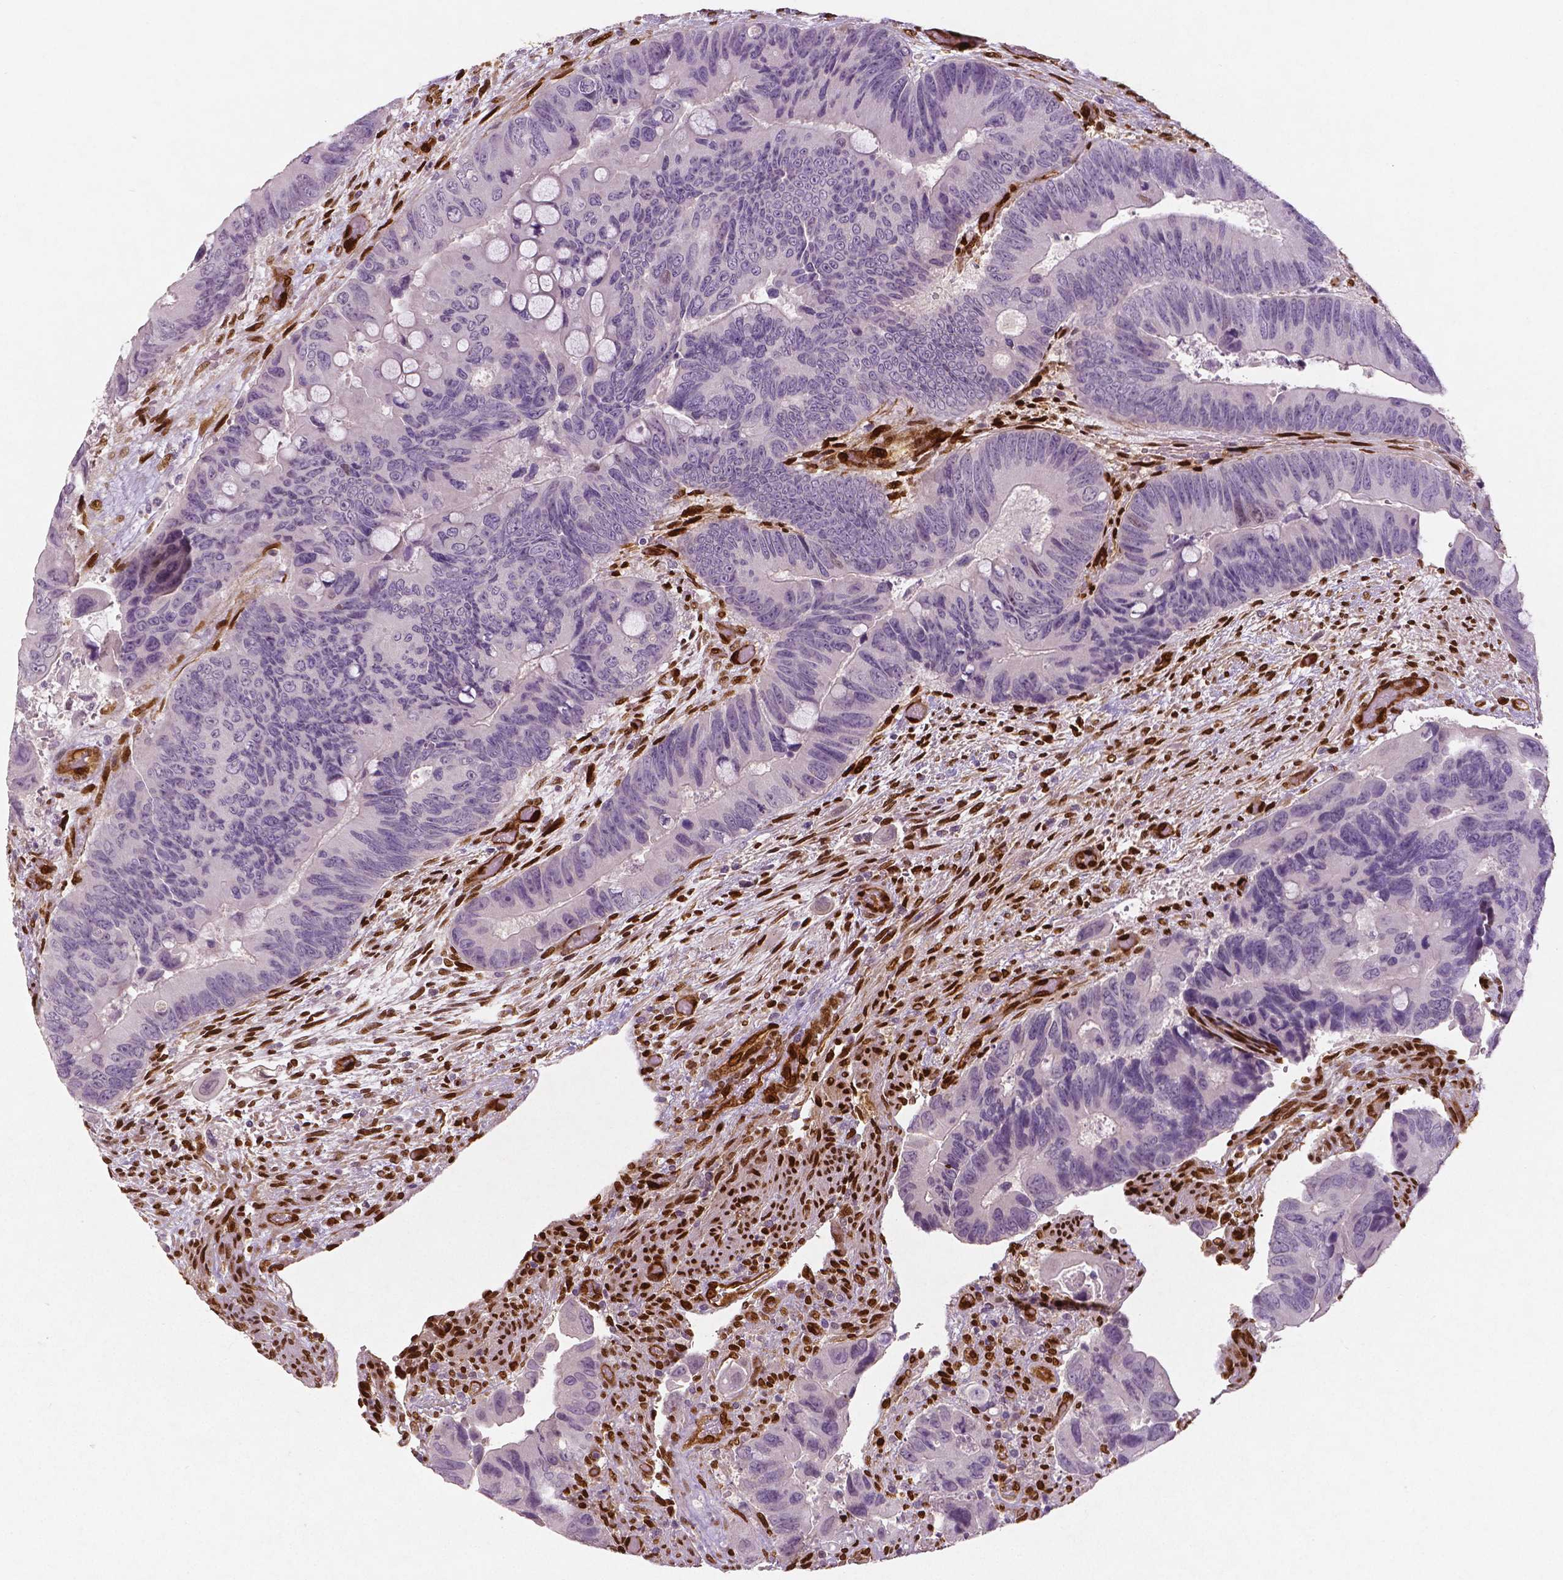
{"staining": {"intensity": "negative", "quantity": "none", "location": "none"}, "tissue": "colorectal cancer", "cell_type": "Tumor cells", "image_type": "cancer", "snomed": [{"axis": "morphology", "description": "Adenocarcinoma, NOS"}, {"axis": "topography", "description": "Rectum"}], "caption": "DAB immunohistochemical staining of colorectal cancer (adenocarcinoma) displays no significant expression in tumor cells.", "gene": "WWTR1", "patient": {"sex": "male", "age": 63}}